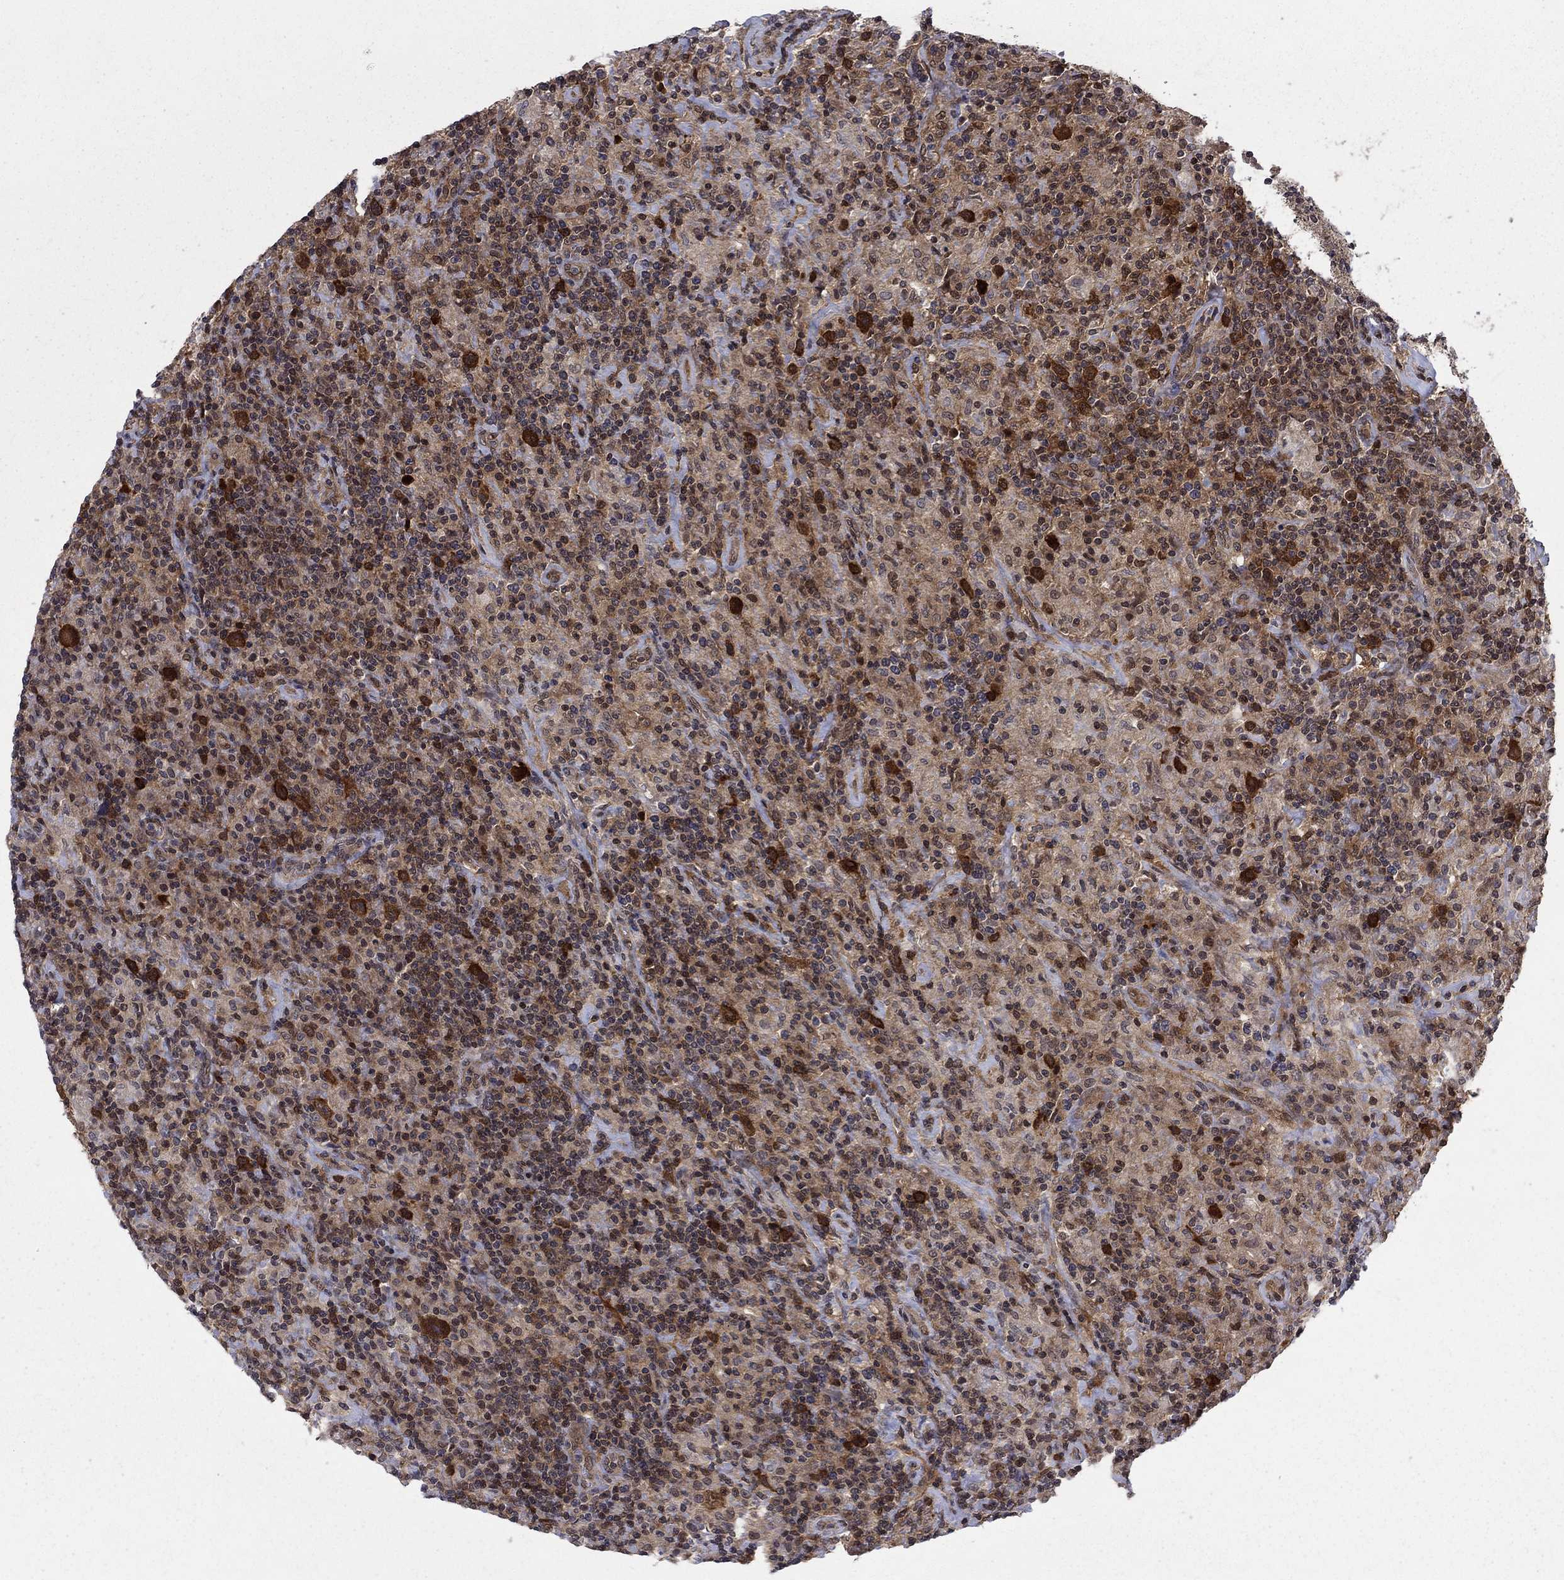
{"staining": {"intensity": "strong", "quantity": ">75%", "location": "cytoplasmic/membranous"}, "tissue": "lymphoma", "cell_type": "Tumor cells", "image_type": "cancer", "snomed": [{"axis": "morphology", "description": "Hodgkin's disease, NOS"}, {"axis": "topography", "description": "Lymph node"}], "caption": "This is a histology image of immunohistochemistry staining of Hodgkin's disease, which shows strong staining in the cytoplasmic/membranous of tumor cells.", "gene": "FKBP4", "patient": {"sex": "male", "age": 70}}